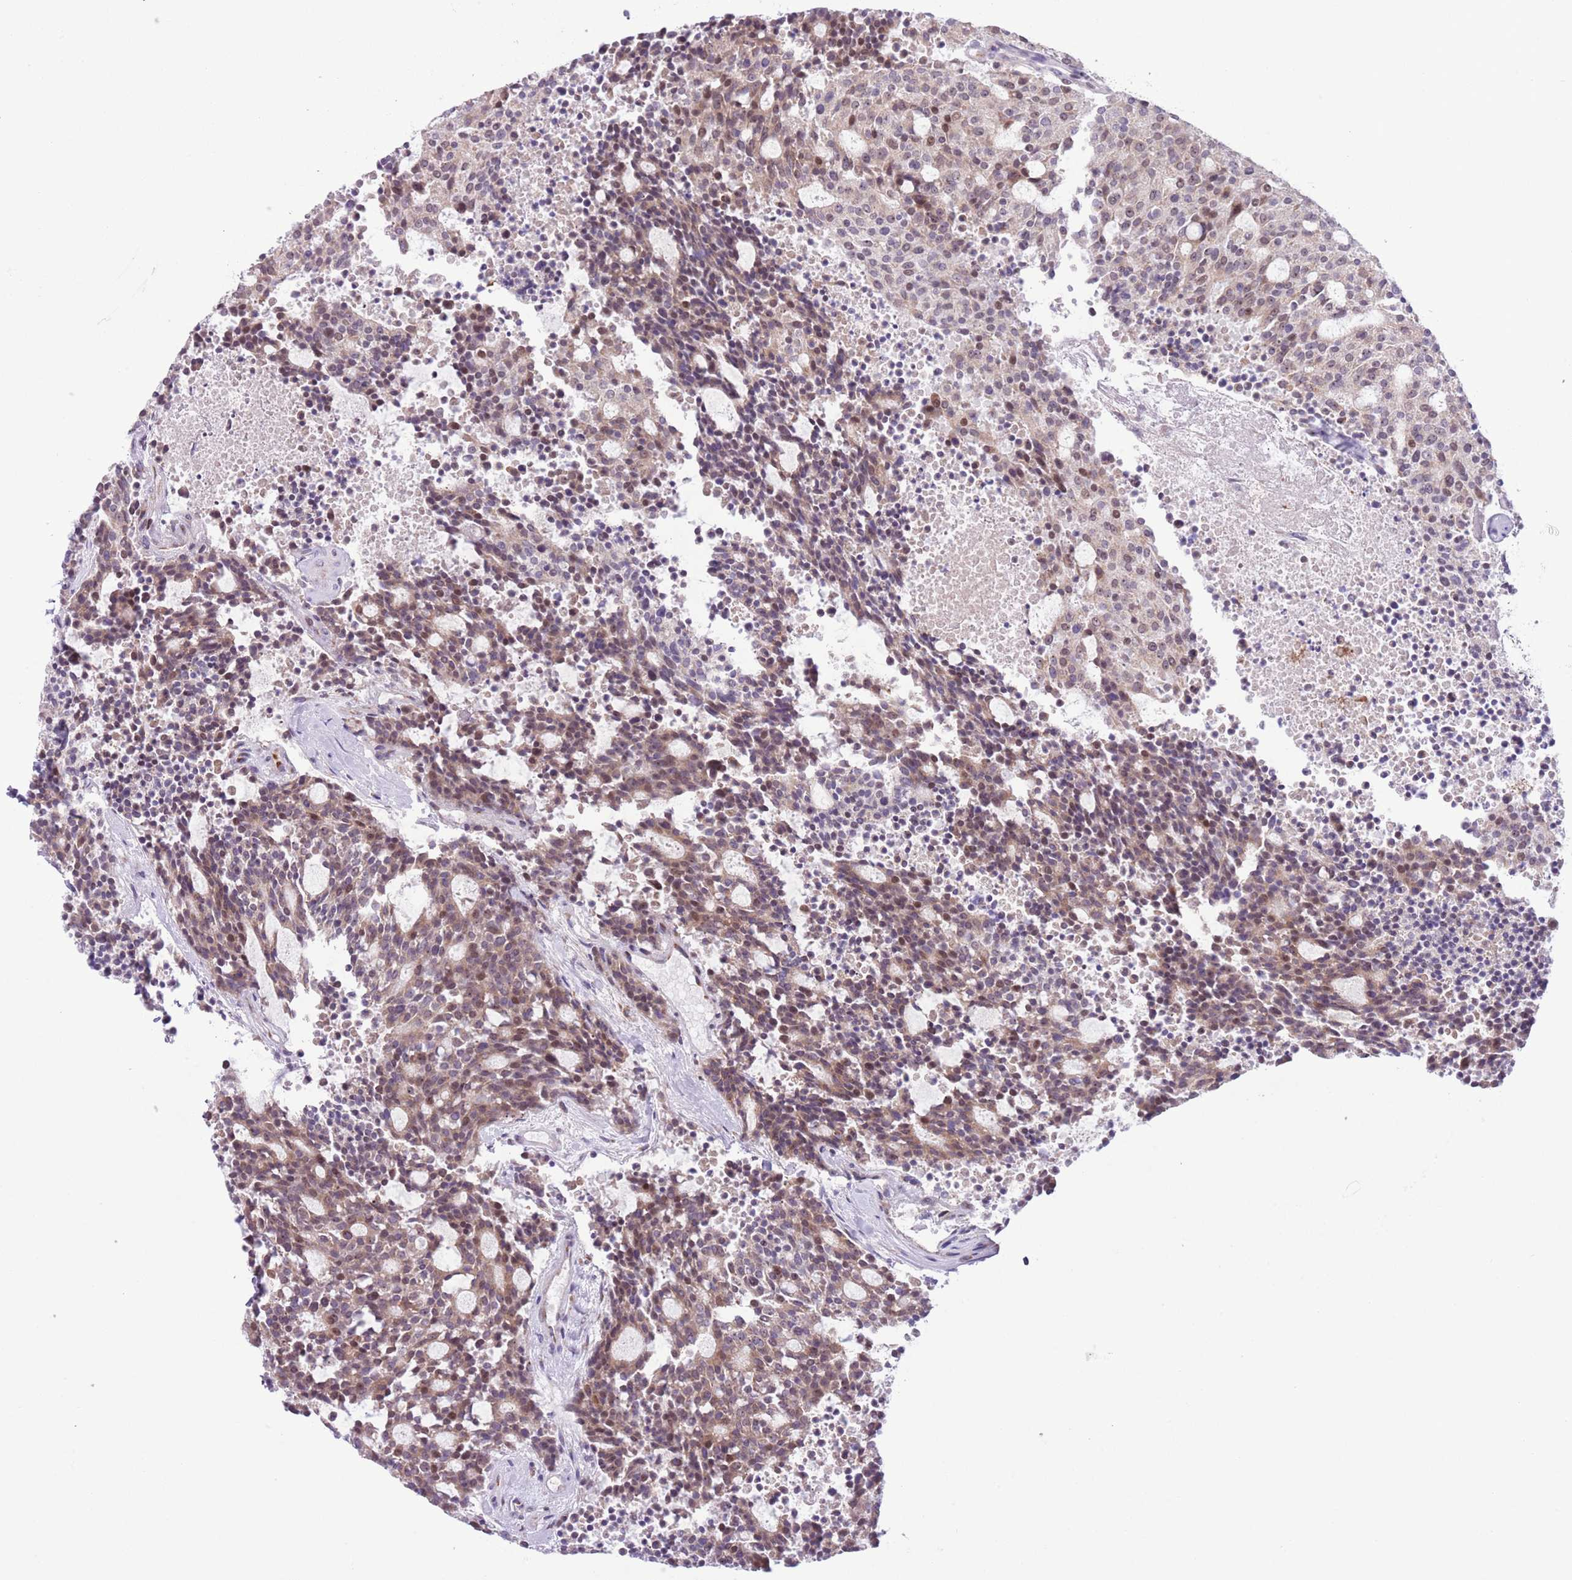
{"staining": {"intensity": "moderate", "quantity": "25%-75%", "location": "cytoplasmic/membranous,nuclear"}, "tissue": "carcinoid", "cell_type": "Tumor cells", "image_type": "cancer", "snomed": [{"axis": "morphology", "description": "Carcinoid, malignant, NOS"}, {"axis": "topography", "description": "Pancreas"}], "caption": "An image showing moderate cytoplasmic/membranous and nuclear expression in about 25%-75% of tumor cells in carcinoid (malignant), as visualized by brown immunohistochemical staining.", "gene": "ZNF576", "patient": {"sex": "female", "age": 54}}